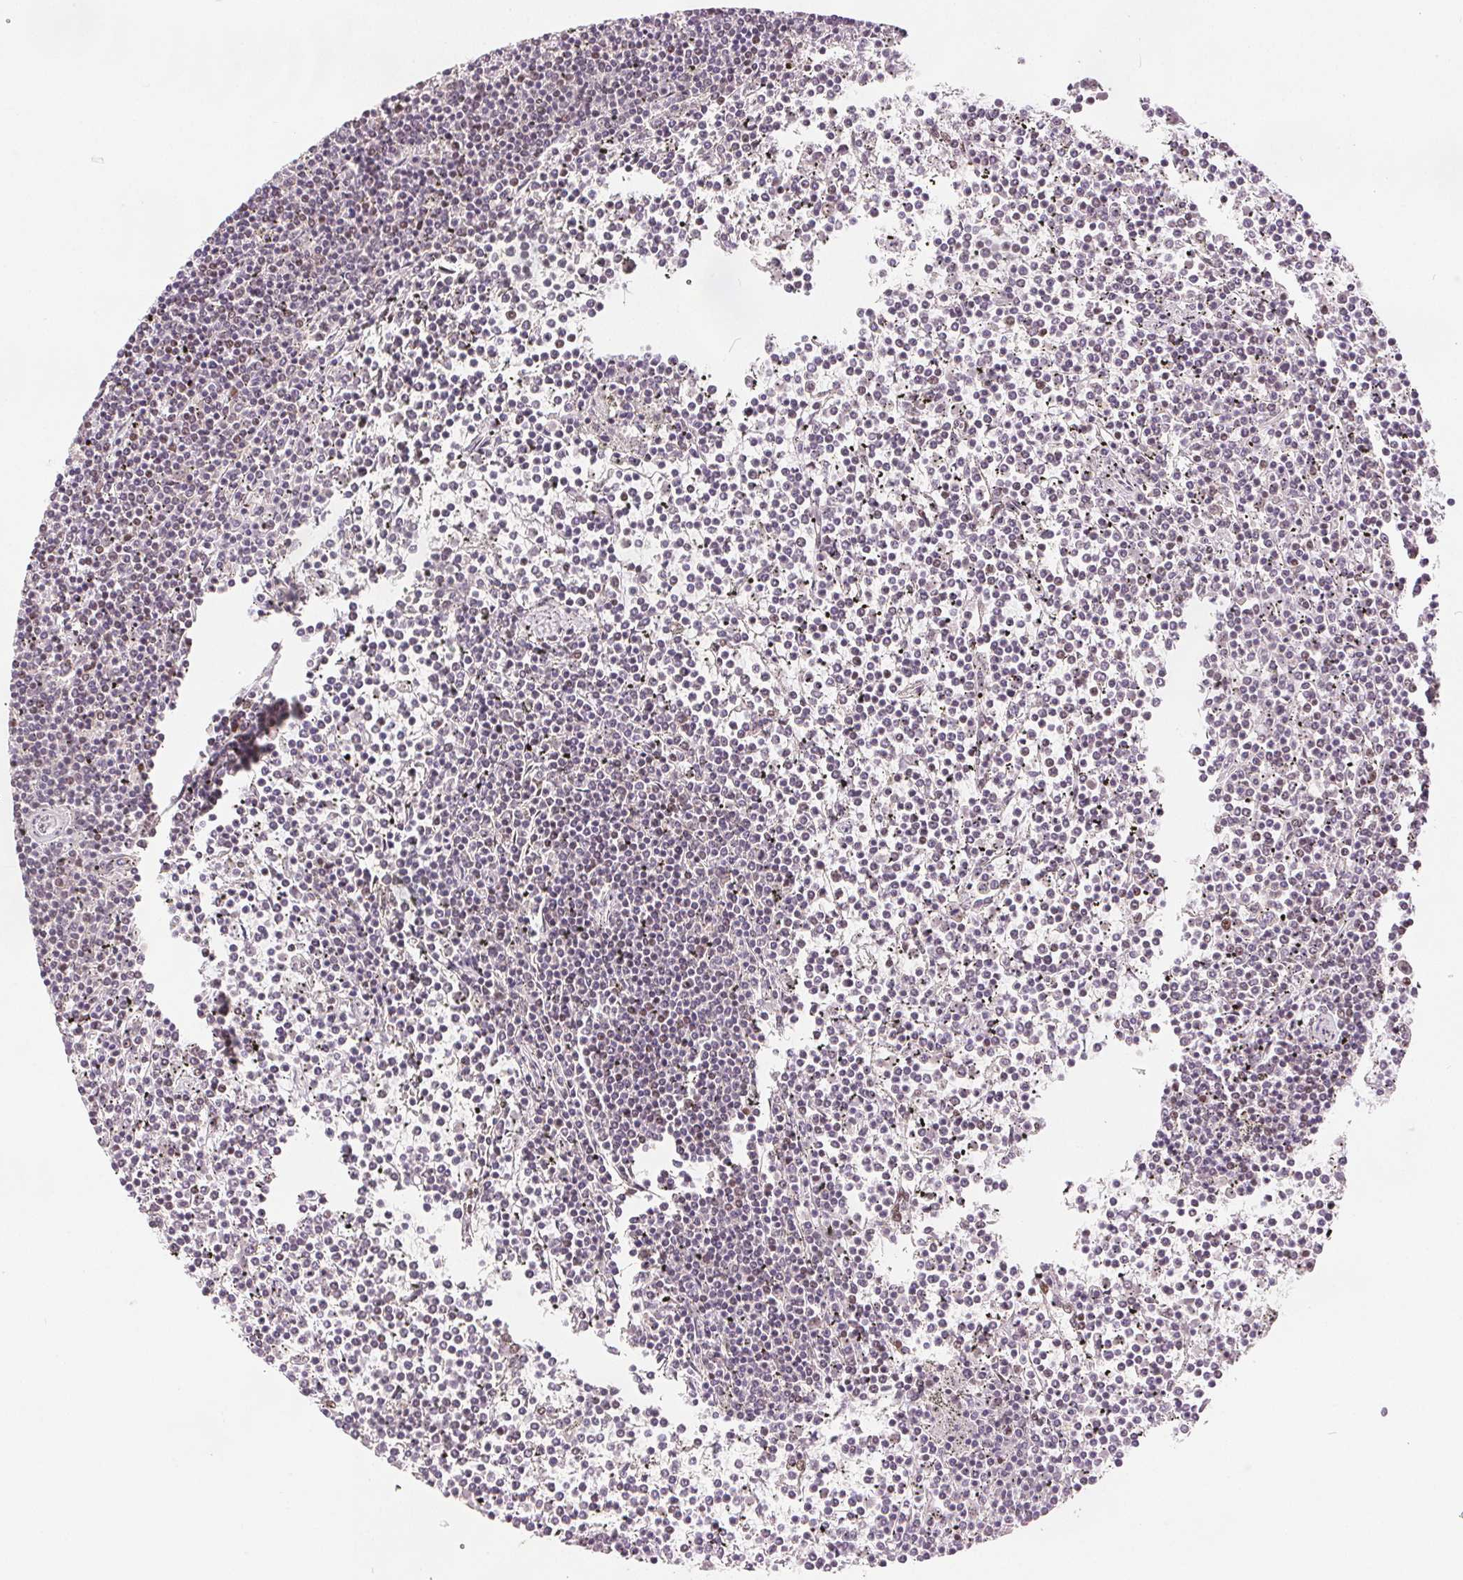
{"staining": {"intensity": "weak", "quantity": "25%-75%", "location": "nuclear"}, "tissue": "lymphoma", "cell_type": "Tumor cells", "image_type": "cancer", "snomed": [{"axis": "morphology", "description": "Malignant lymphoma, non-Hodgkin's type, Low grade"}, {"axis": "topography", "description": "Spleen"}], "caption": "Human lymphoma stained with a protein marker exhibits weak staining in tumor cells.", "gene": "ZNF703", "patient": {"sex": "female", "age": 19}}